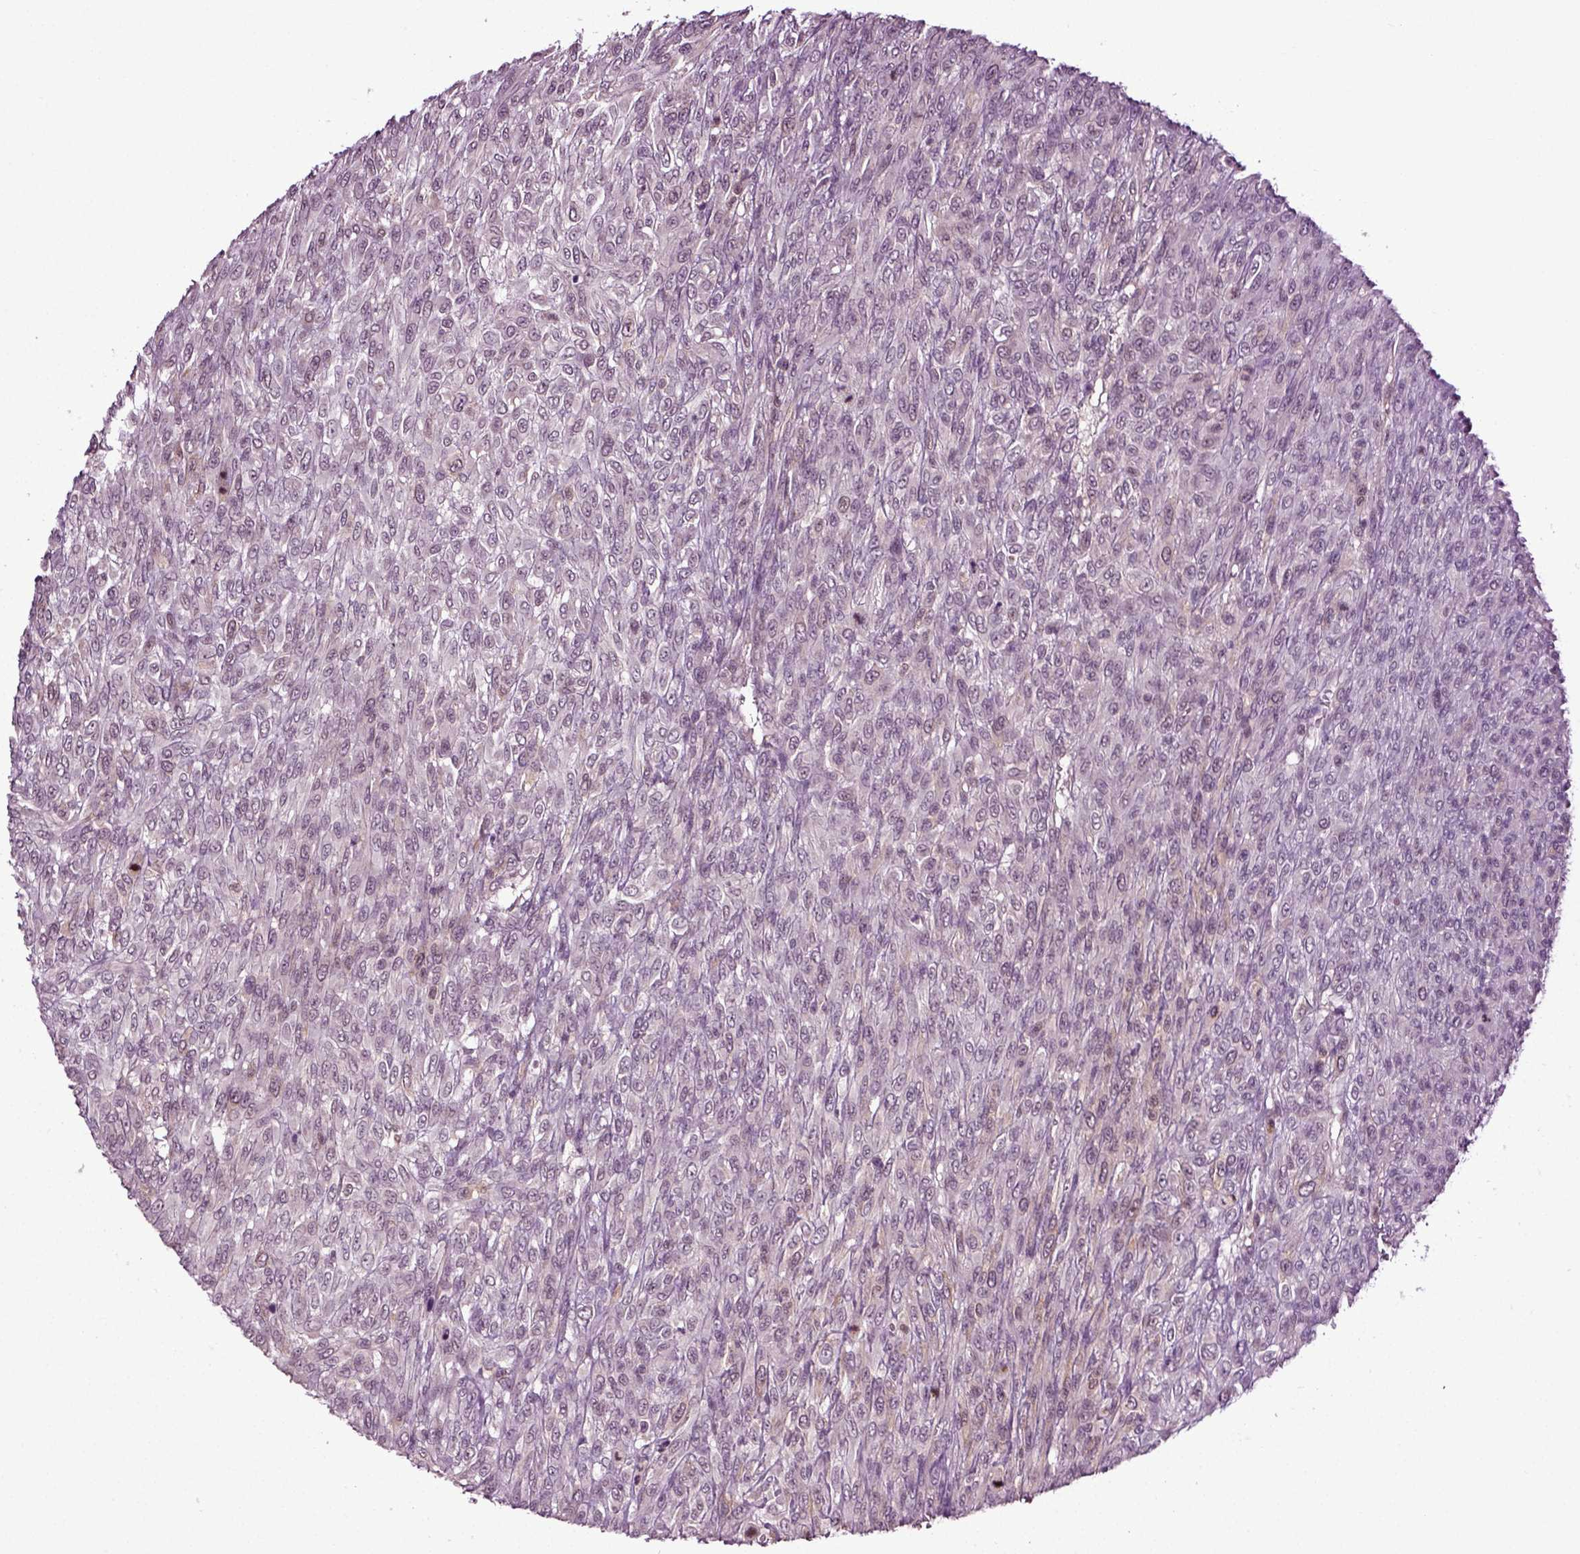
{"staining": {"intensity": "negative", "quantity": "none", "location": "none"}, "tissue": "renal cancer", "cell_type": "Tumor cells", "image_type": "cancer", "snomed": [{"axis": "morphology", "description": "Adenocarcinoma, NOS"}, {"axis": "topography", "description": "Kidney"}], "caption": "Immunohistochemical staining of renal cancer displays no significant staining in tumor cells.", "gene": "KNSTRN", "patient": {"sex": "male", "age": 58}}